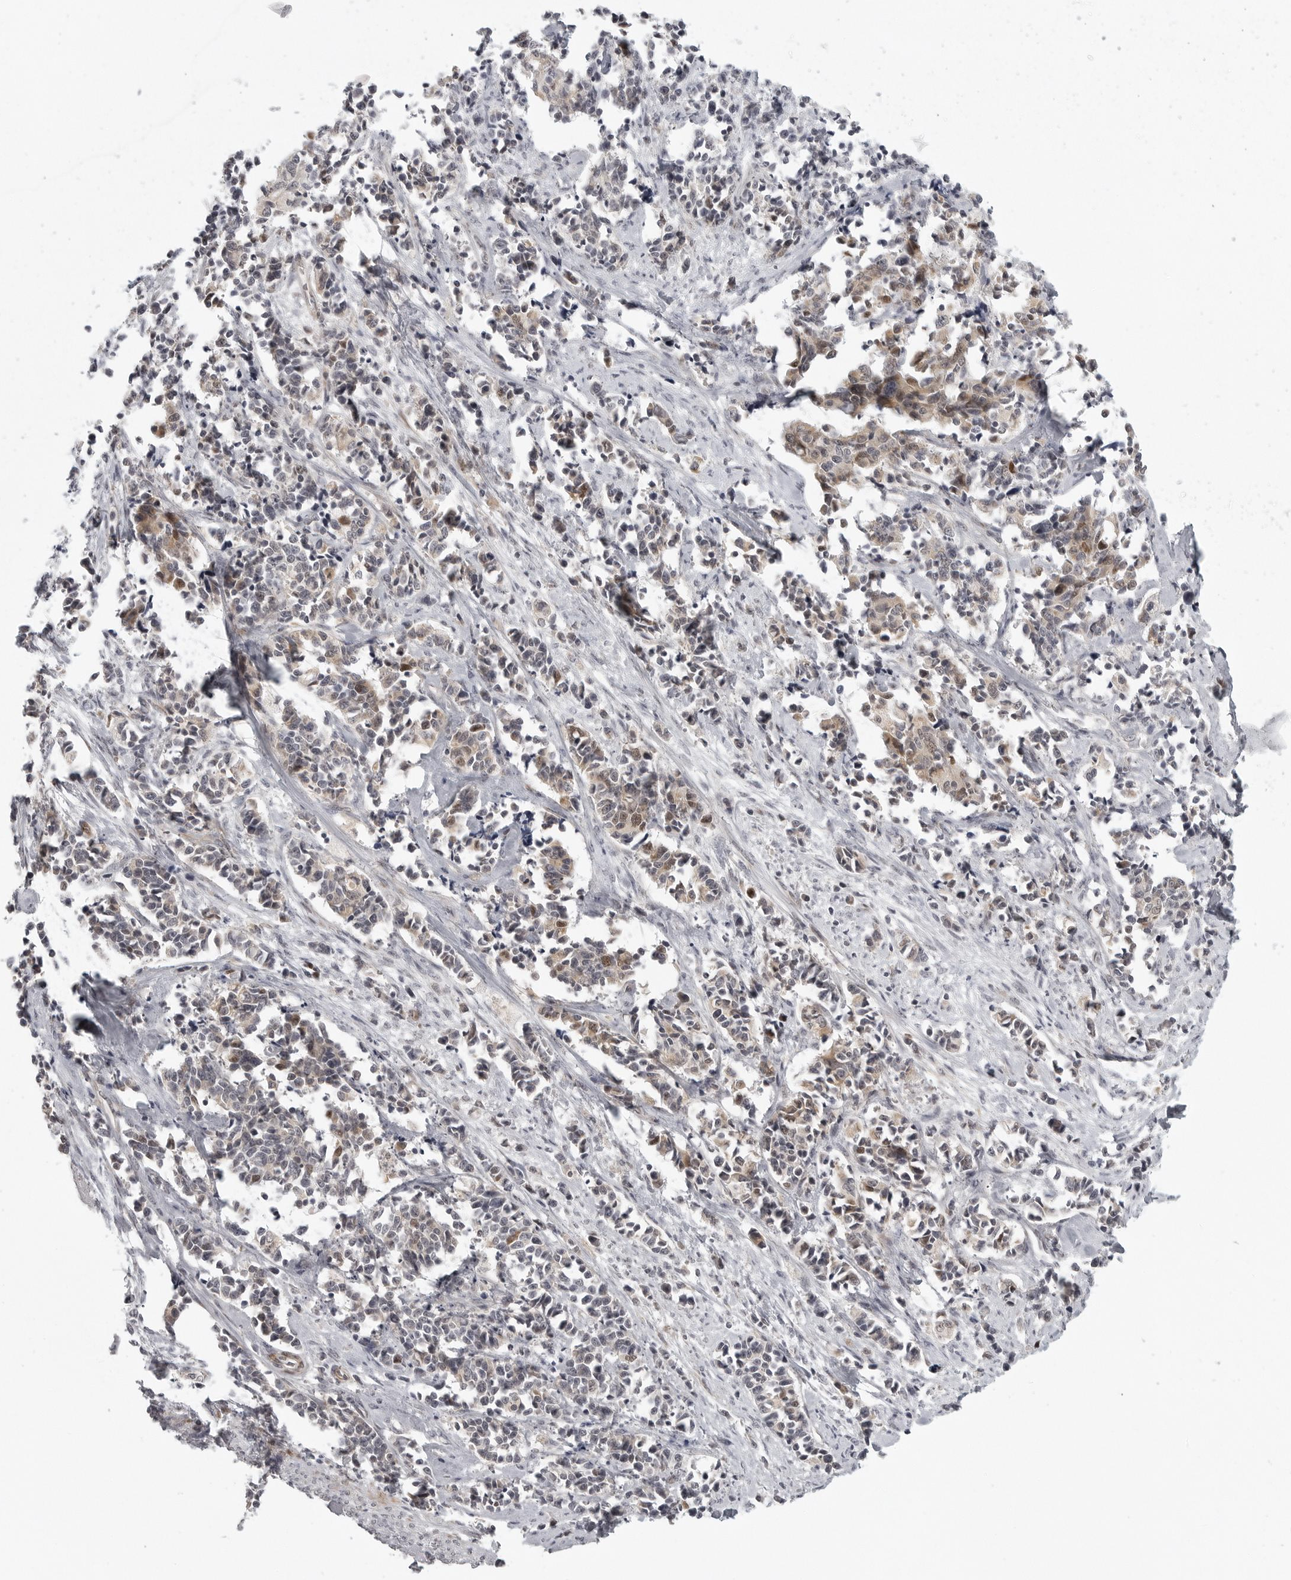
{"staining": {"intensity": "weak", "quantity": "25%-75%", "location": "cytoplasmic/membranous,nuclear"}, "tissue": "cervical cancer", "cell_type": "Tumor cells", "image_type": "cancer", "snomed": [{"axis": "morphology", "description": "Normal tissue, NOS"}, {"axis": "morphology", "description": "Squamous cell carcinoma, NOS"}, {"axis": "topography", "description": "Cervix"}], "caption": "Immunohistochemical staining of squamous cell carcinoma (cervical) shows low levels of weak cytoplasmic/membranous and nuclear expression in approximately 25%-75% of tumor cells.", "gene": "TUT4", "patient": {"sex": "female", "age": 35}}